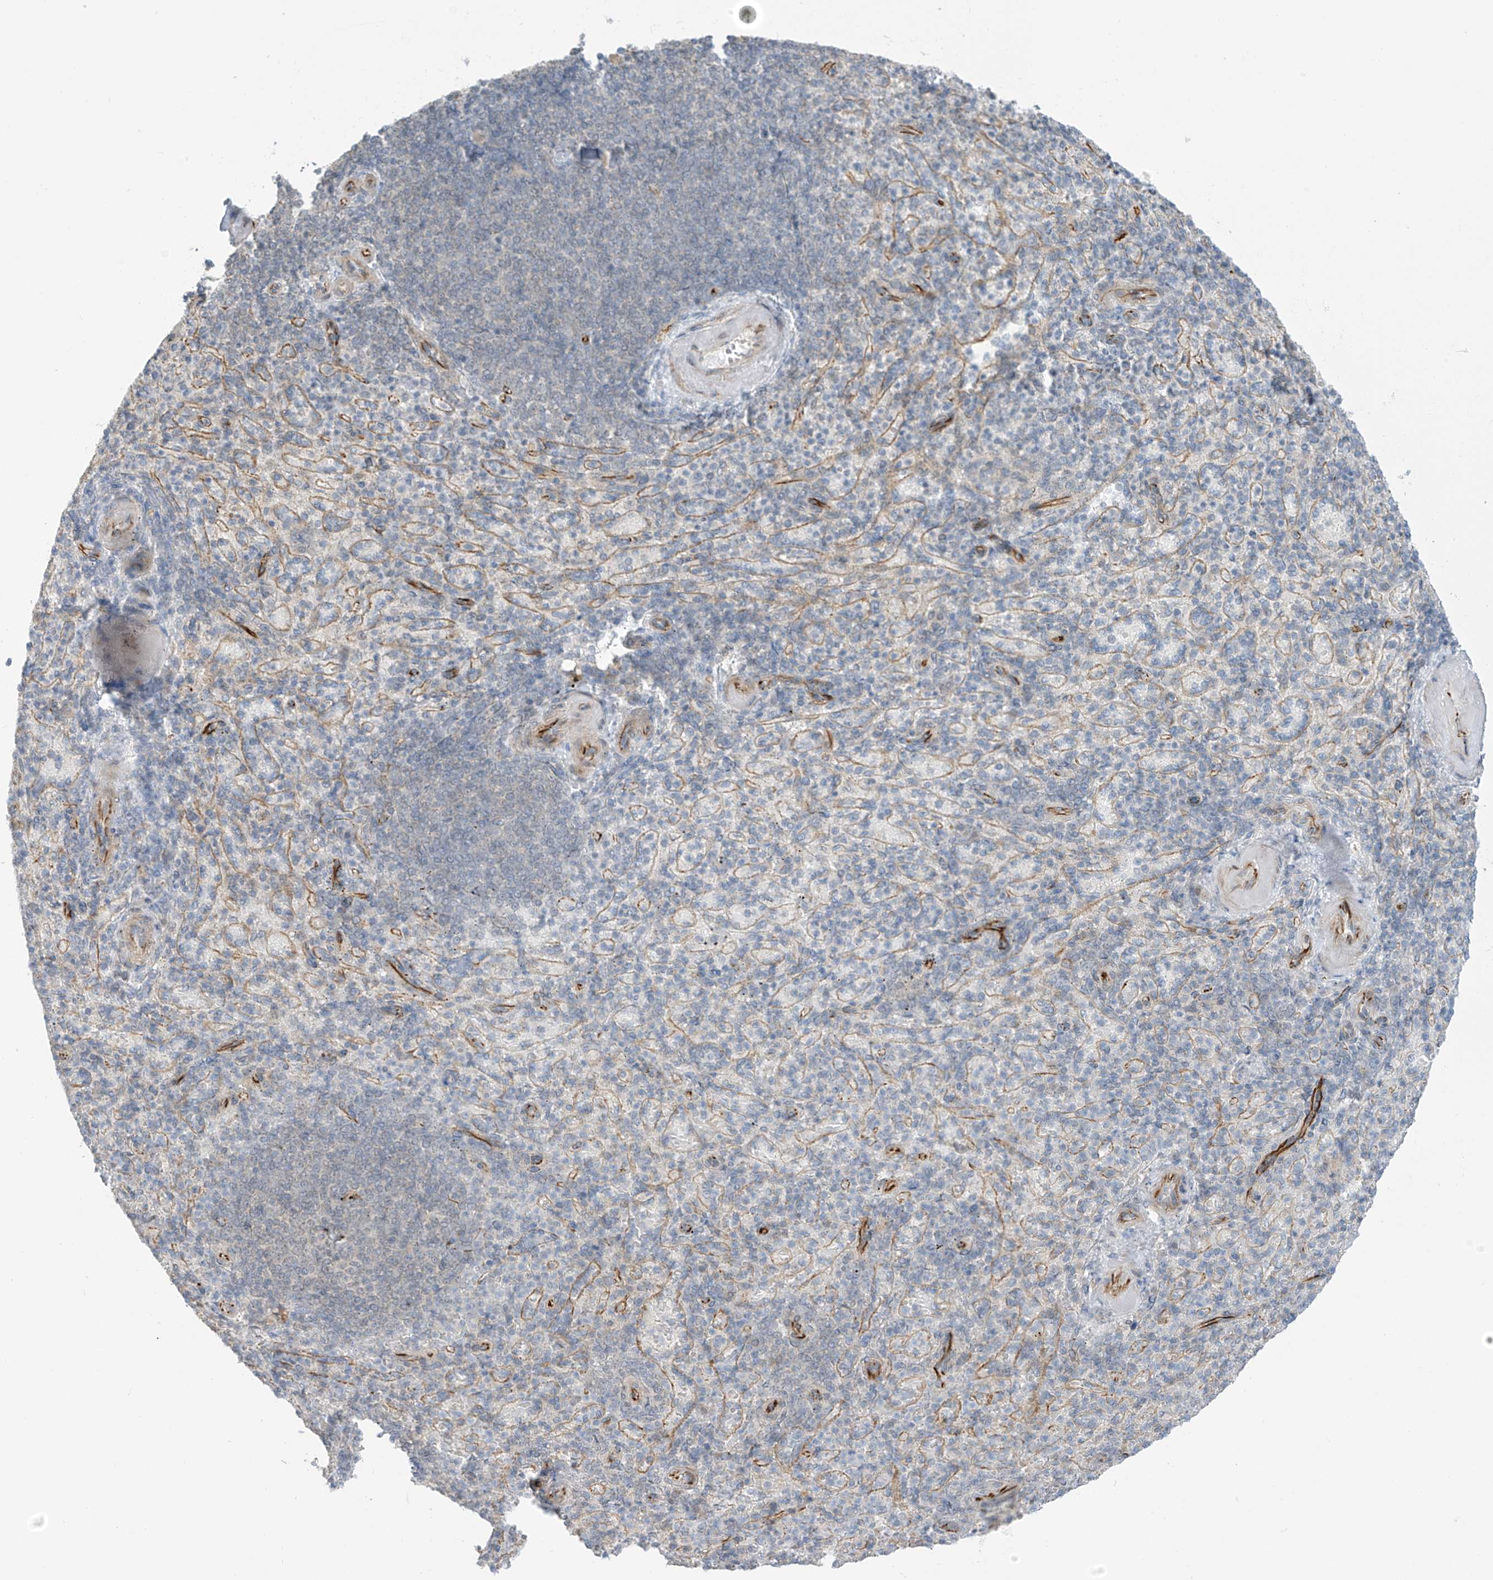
{"staining": {"intensity": "negative", "quantity": "none", "location": "none"}, "tissue": "spleen", "cell_type": "Cells in red pulp", "image_type": "normal", "snomed": [{"axis": "morphology", "description": "Normal tissue, NOS"}, {"axis": "topography", "description": "Spleen"}], "caption": "This is an IHC micrograph of normal spleen. There is no positivity in cells in red pulp.", "gene": "HS6ST2", "patient": {"sex": "female", "age": 74}}